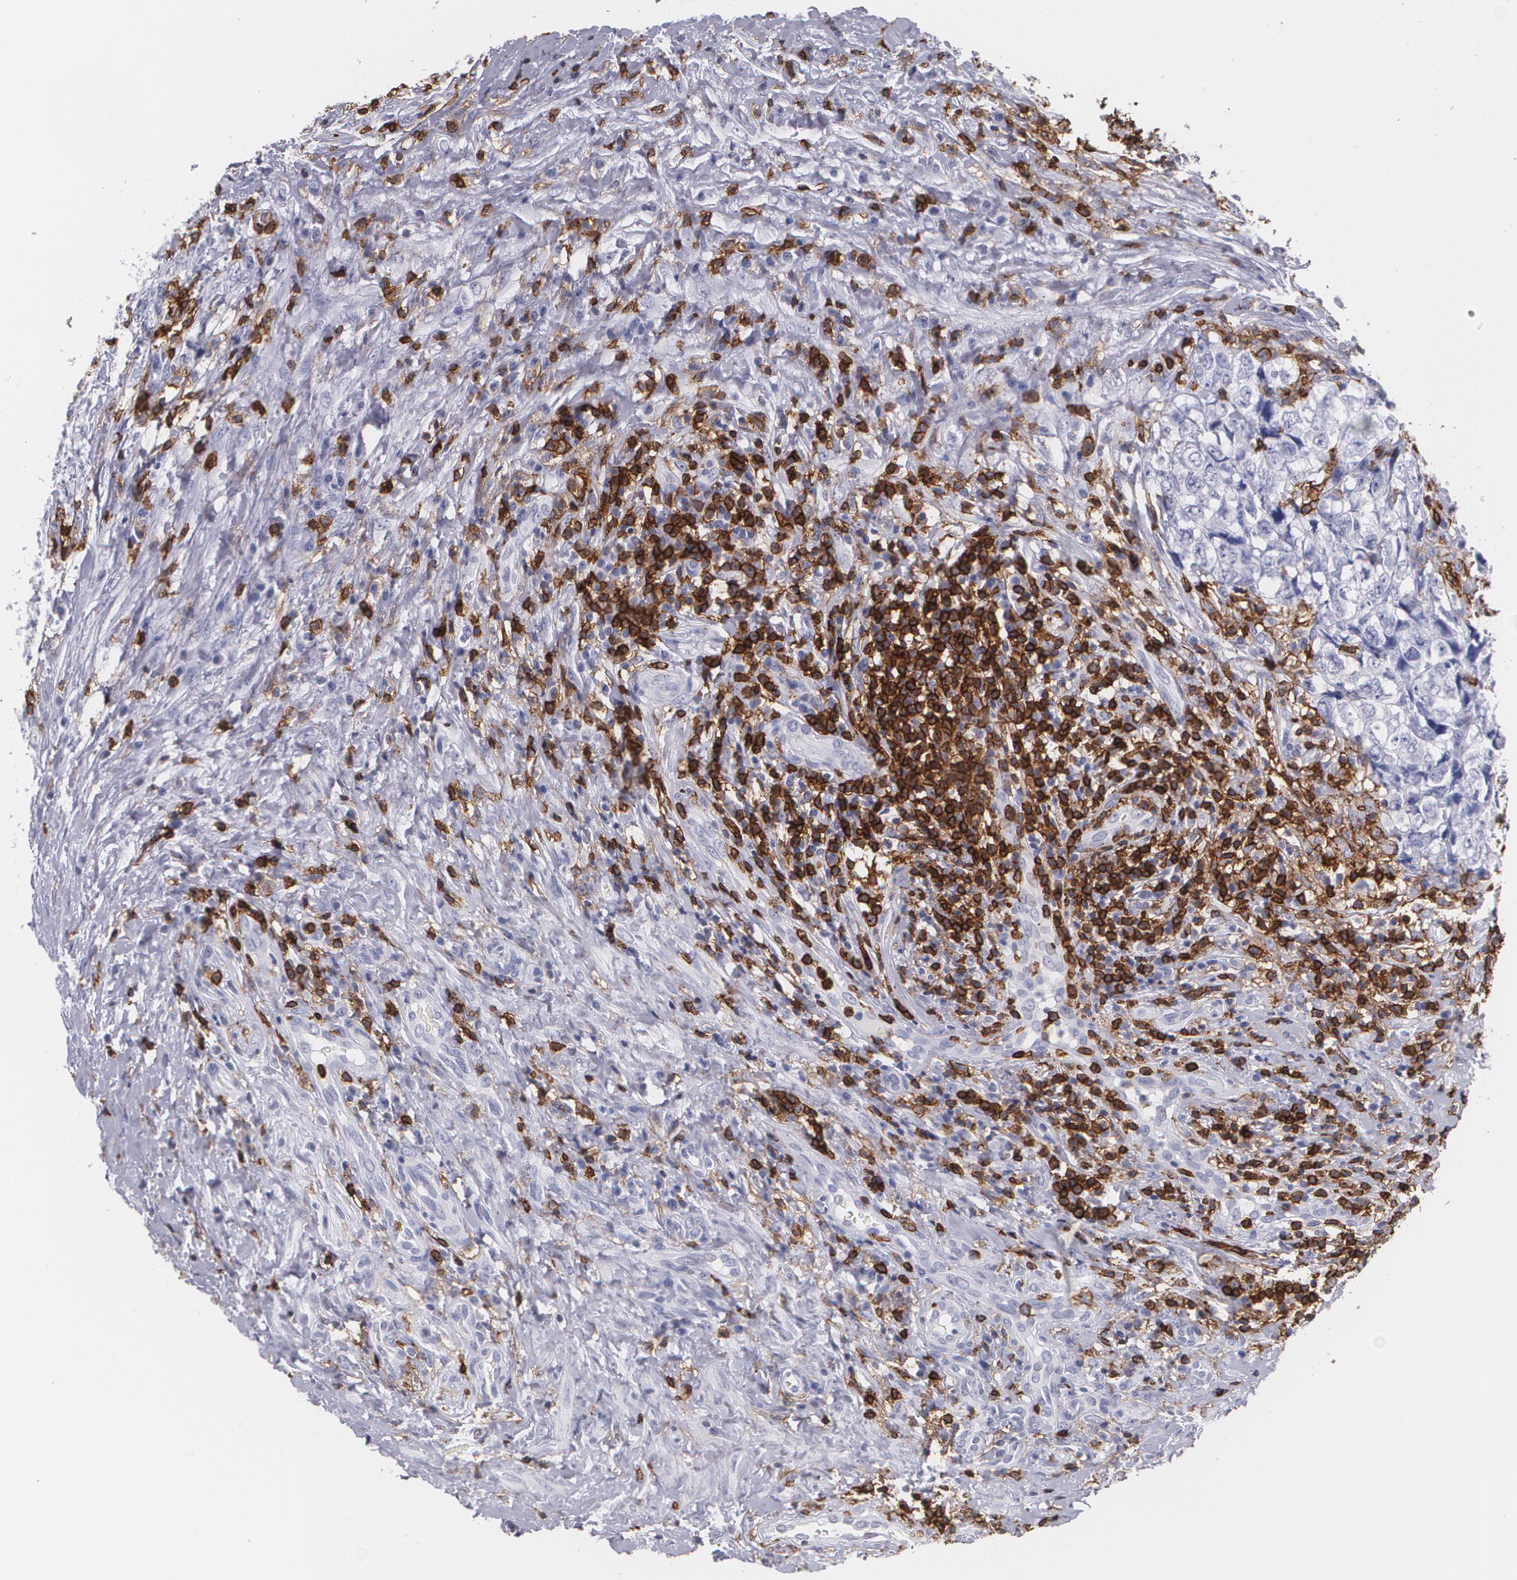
{"staining": {"intensity": "negative", "quantity": "none", "location": "none"}, "tissue": "testis cancer", "cell_type": "Tumor cells", "image_type": "cancer", "snomed": [{"axis": "morphology", "description": "Carcinoma, Embryonal, NOS"}, {"axis": "topography", "description": "Testis"}], "caption": "Immunohistochemical staining of human embryonal carcinoma (testis) reveals no significant positivity in tumor cells.", "gene": "PTPRC", "patient": {"sex": "male", "age": 31}}